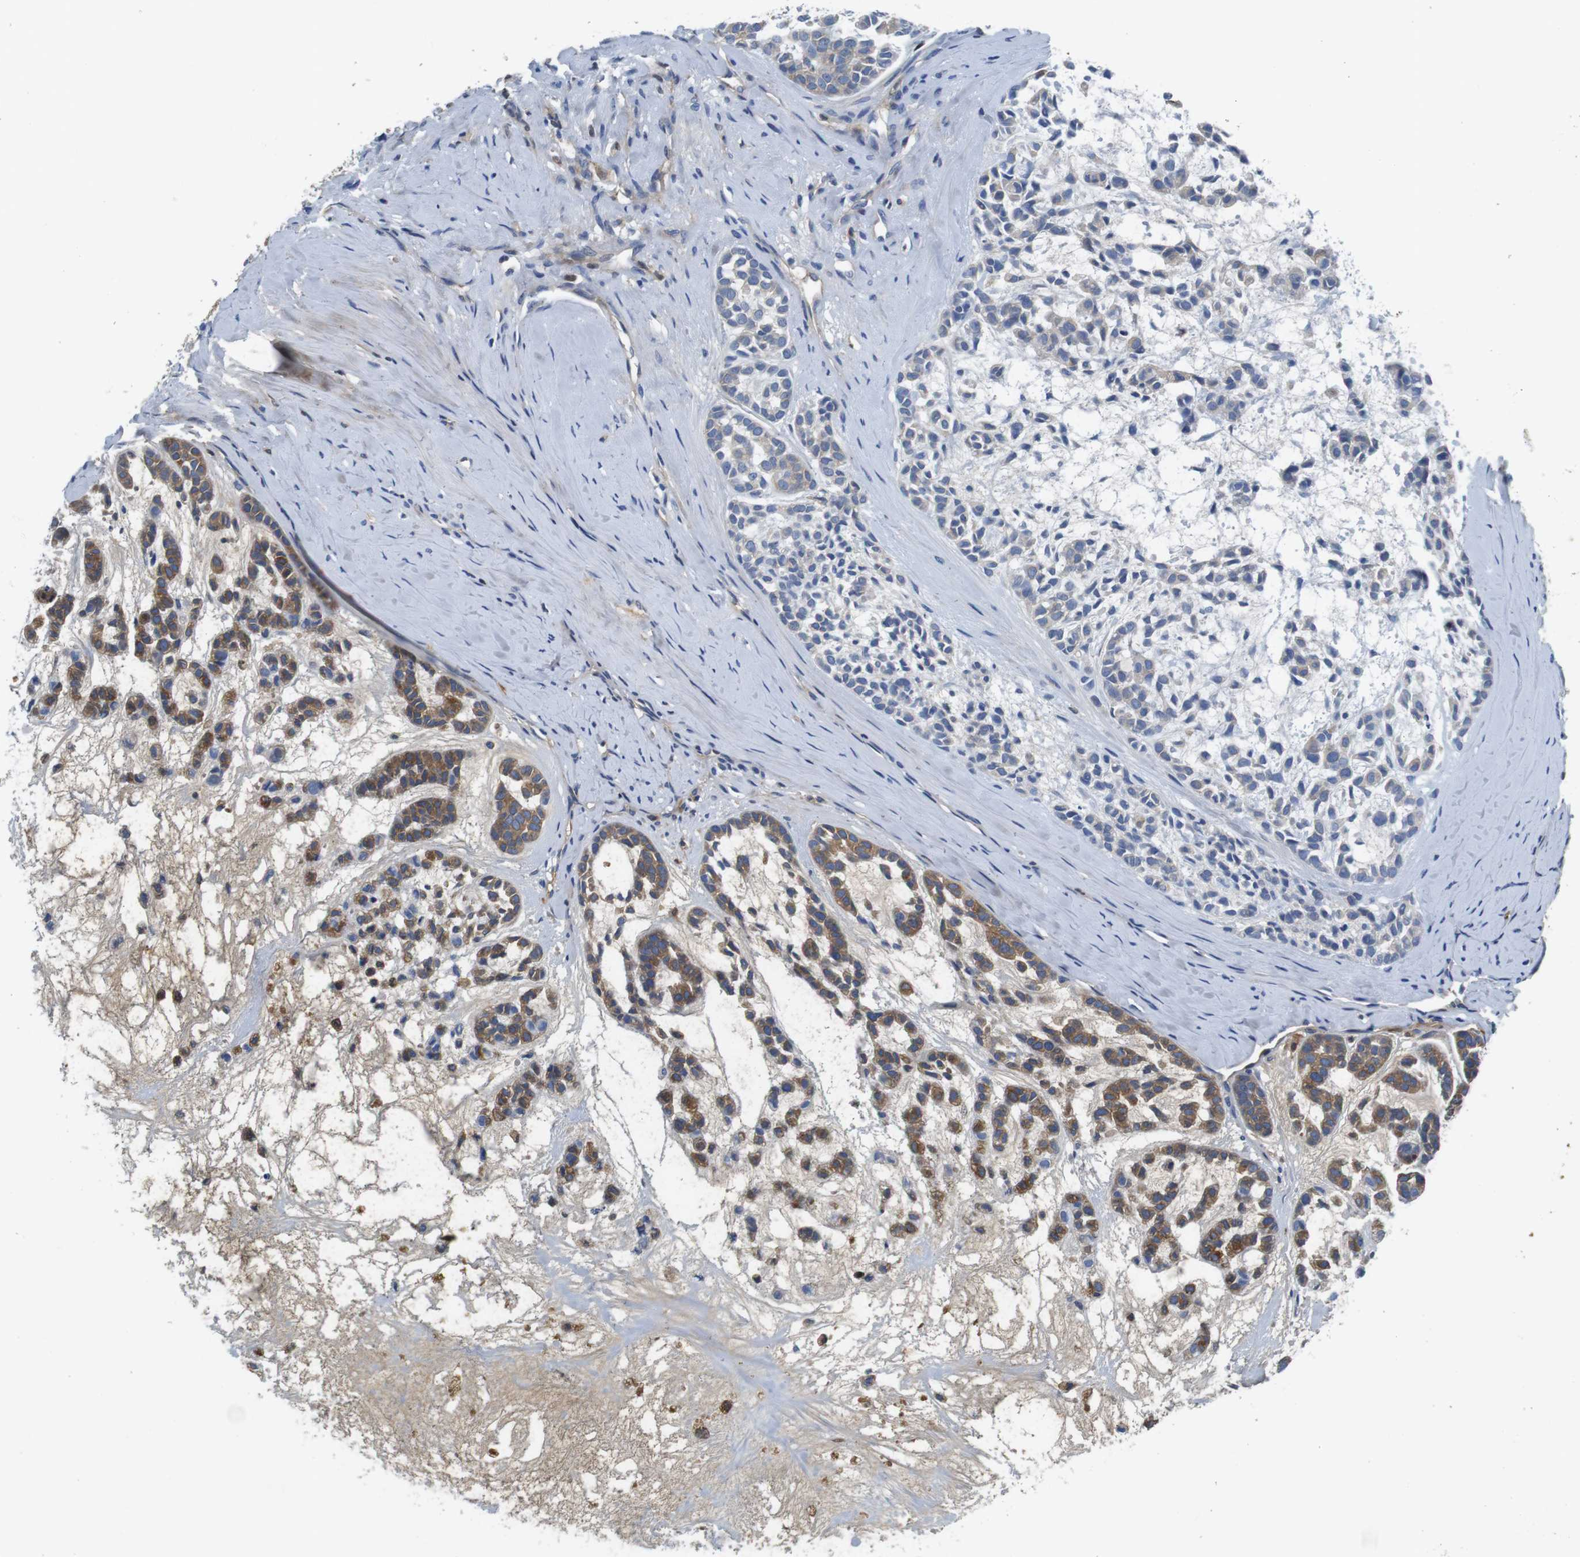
{"staining": {"intensity": "moderate", "quantity": "25%-75%", "location": "cytoplasmic/membranous"}, "tissue": "head and neck cancer", "cell_type": "Tumor cells", "image_type": "cancer", "snomed": [{"axis": "morphology", "description": "Adenocarcinoma, NOS"}, {"axis": "morphology", "description": "Adenoma, NOS"}, {"axis": "topography", "description": "Head-Neck"}], "caption": "There is medium levels of moderate cytoplasmic/membranous expression in tumor cells of head and neck cancer (adenoma), as demonstrated by immunohistochemical staining (brown color).", "gene": "IGKC", "patient": {"sex": "female", "age": 55}}